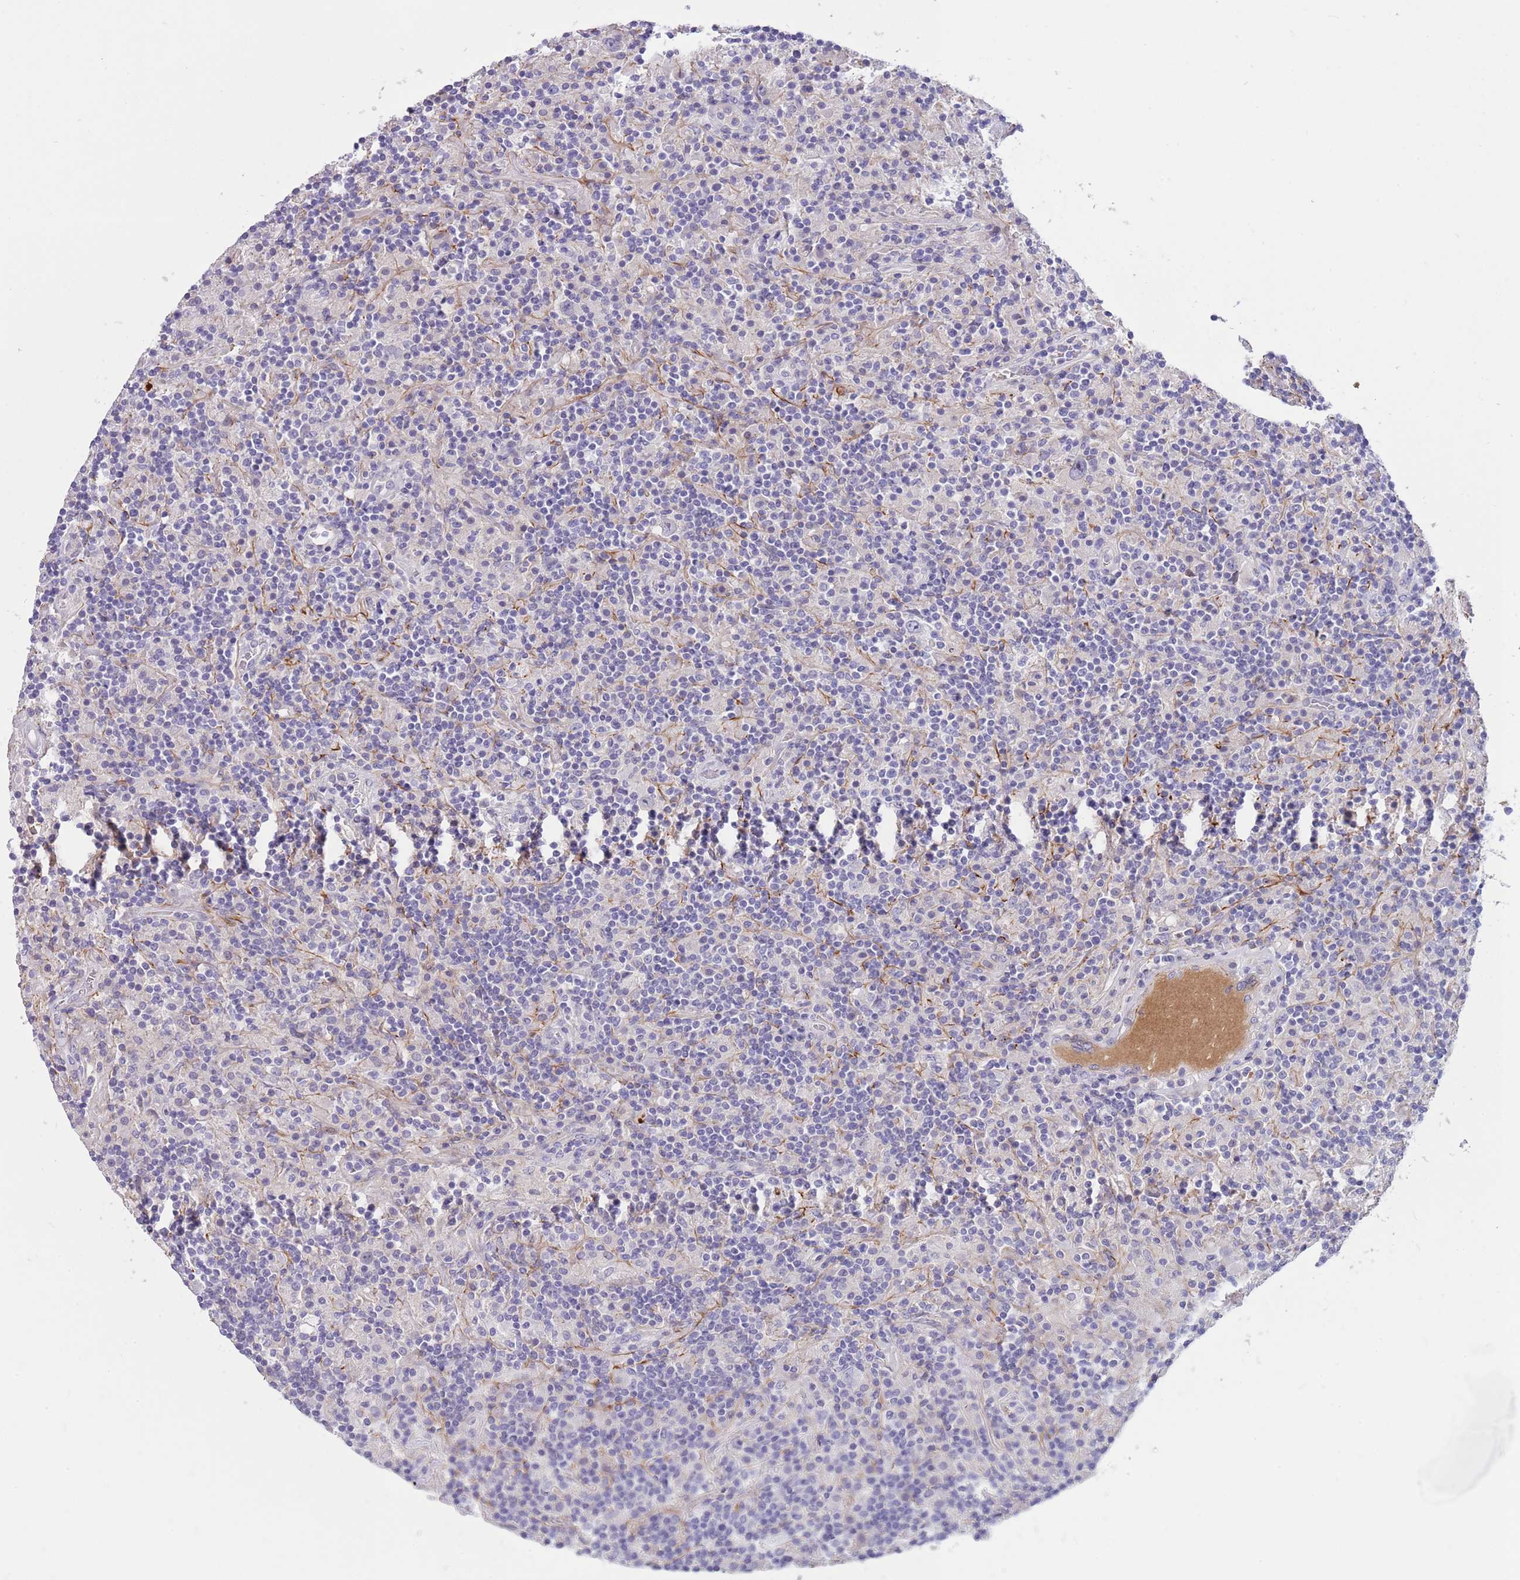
{"staining": {"intensity": "negative", "quantity": "none", "location": "none"}, "tissue": "lymphoma", "cell_type": "Tumor cells", "image_type": "cancer", "snomed": [{"axis": "morphology", "description": "Hodgkin's disease, NOS"}, {"axis": "topography", "description": "Lymph node"}], "caption": "A photomicrograph of human lymphoma is negative for staining in tumor cells.", "gene": "LEPROTL1", "patient": {"sex": "male", "age": 70}}